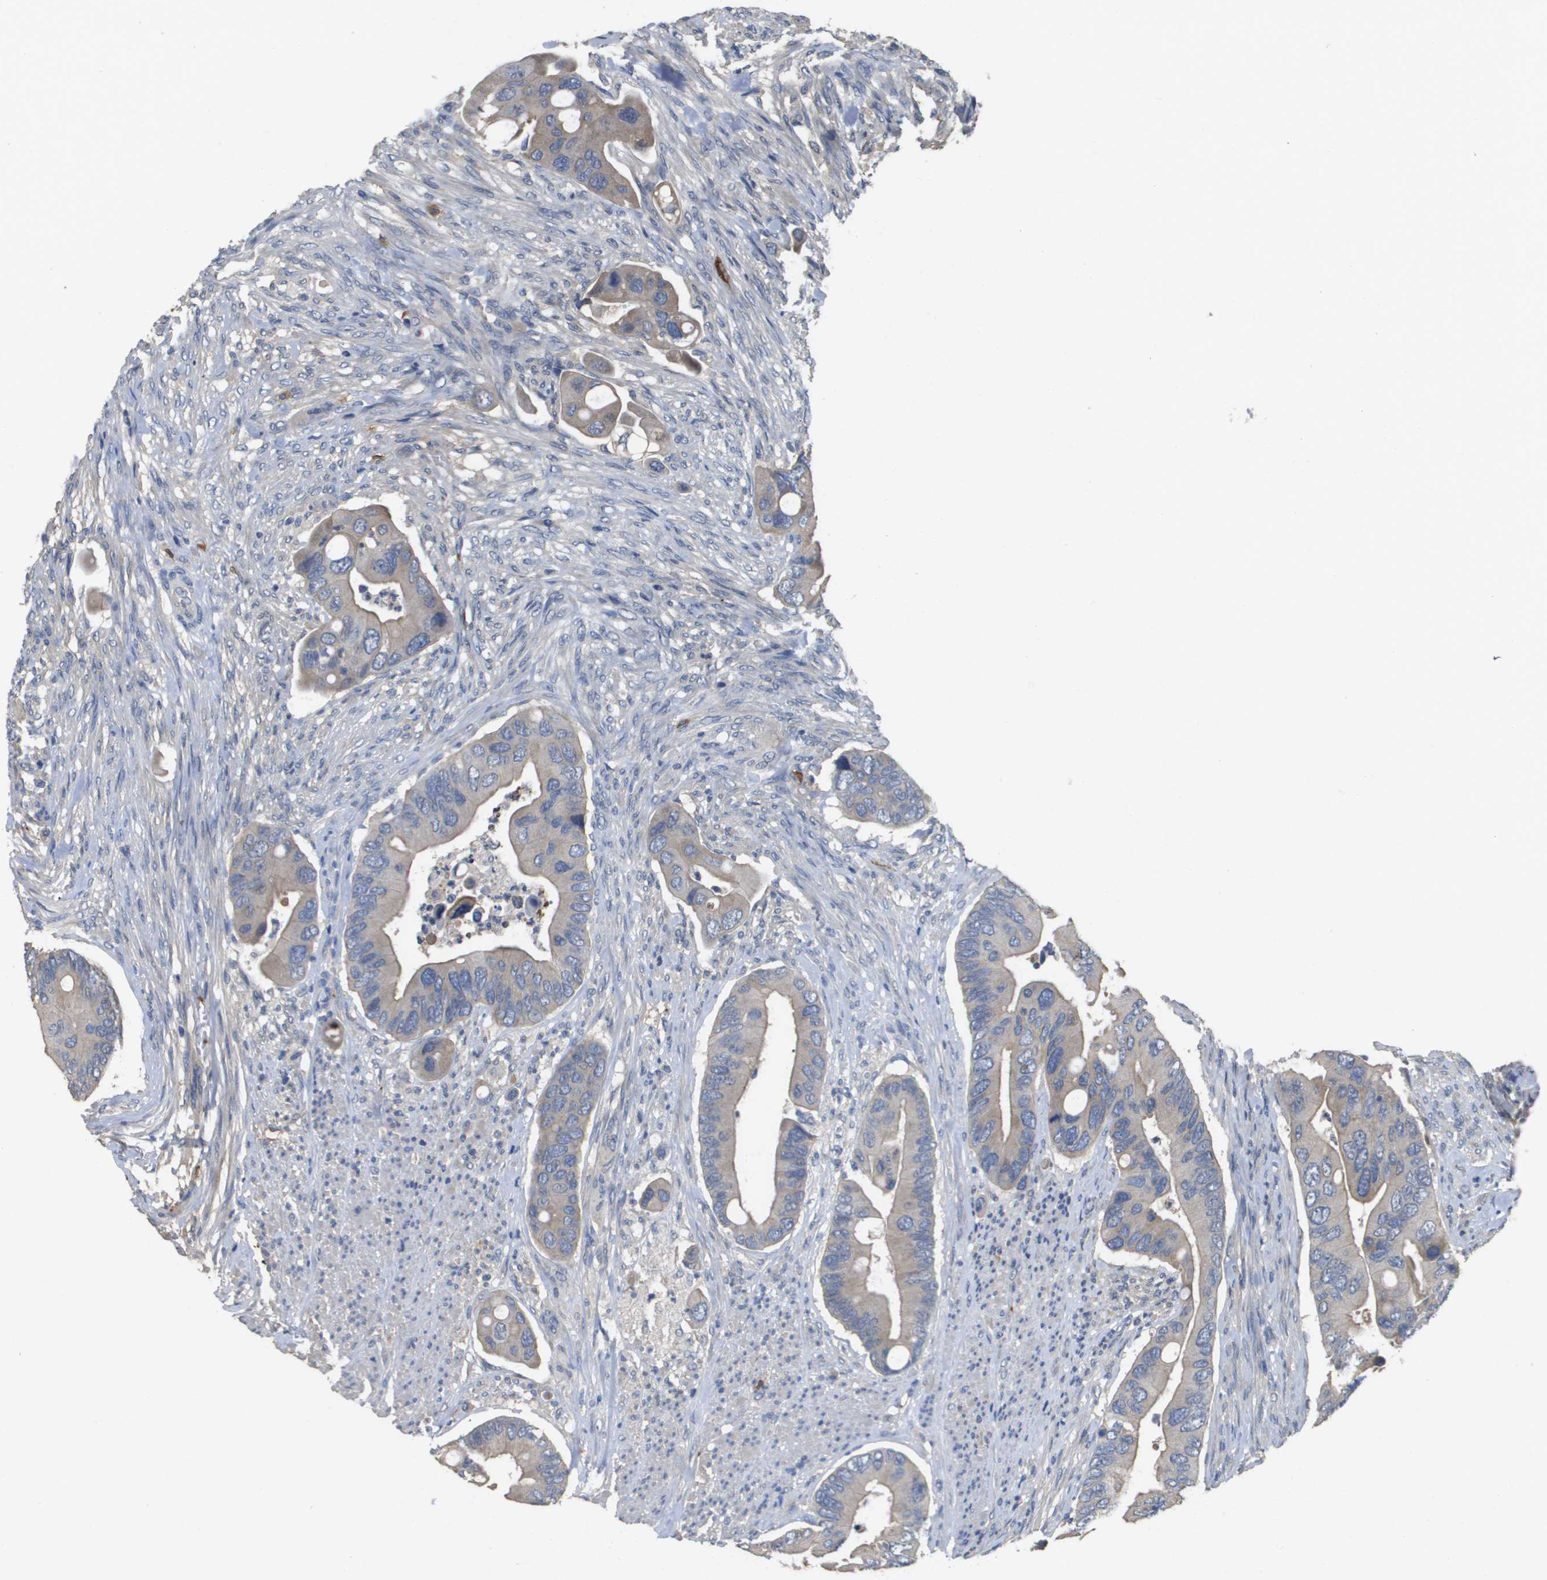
{"staining": {"intensity": "weak", "quantity": ">75%", "location": "cytoplasmic/membranous"}, "tissue": "colorectal cancer", "cell_type": "Tumor cells", "image_type": "cancer", "snomed": [{"axis": "morphology", "description": "Adenocarcinoma, NOS"}, {"axis": "topography", "description": "Rectum"}], "caption": "This is a histology image of IHC staining of adenocarcinoma (colorectal), which shows weak expression in the cytoplasmic/membranous of tumor cells.", "gene": "RAB27B", "patient": {"sex": "female", "age": 57}}